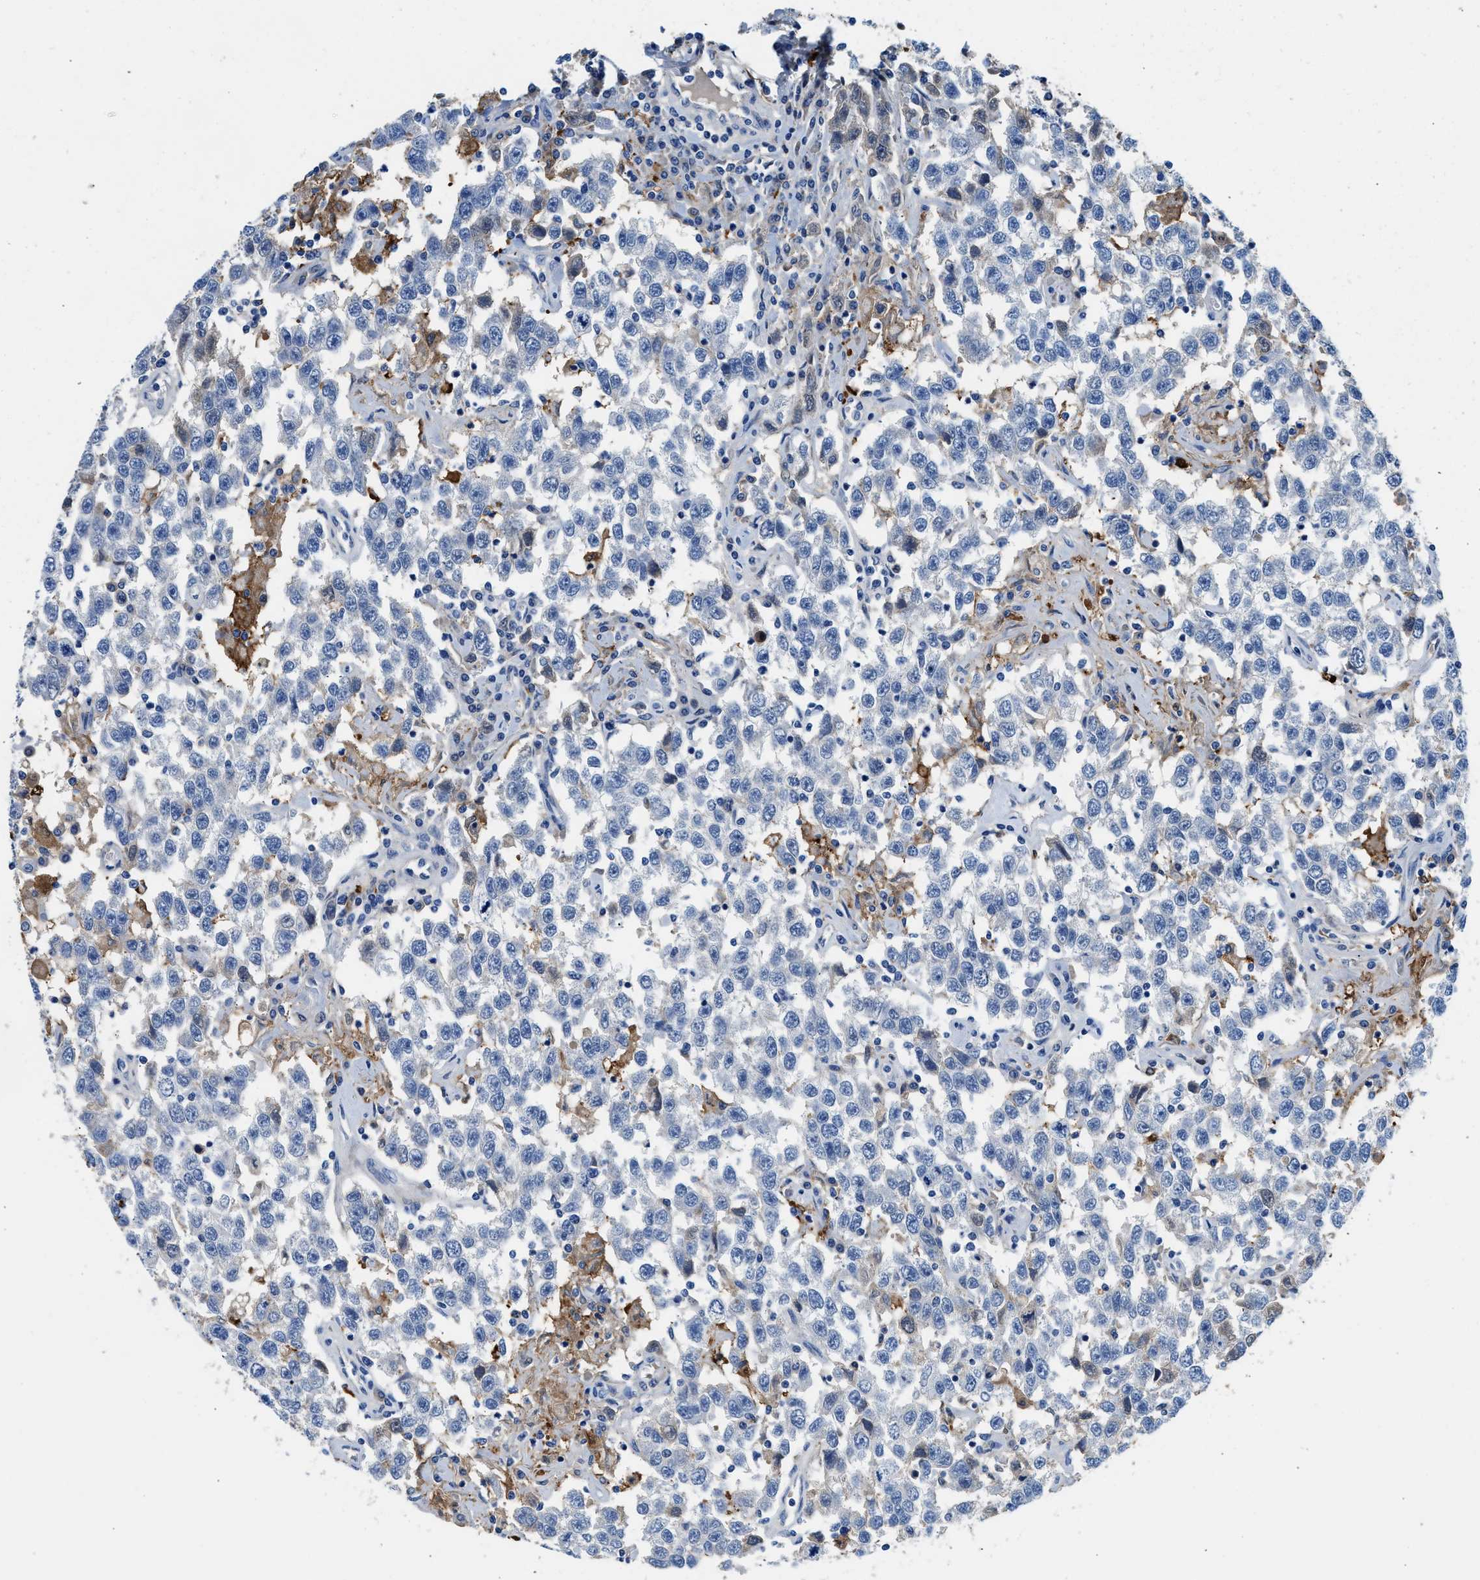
{"staining": {"intensity": "negative", "quantity": "none", "location": "none"}, "tissue": "testis cancer", "cell_type": "Tumor cells", "image_type": "cancer", "snomed": [{"axis": "morphology", "description": "Seminoma, NOS"}, {"axis": "topography", "description": "Testis"}], "caption": "Human testis cancer stained for a protein using immunohistochemistry exhibits no staining in tumor cells.", "gene": "FADS6", "patient": {"sex": "male", "age": 41}}